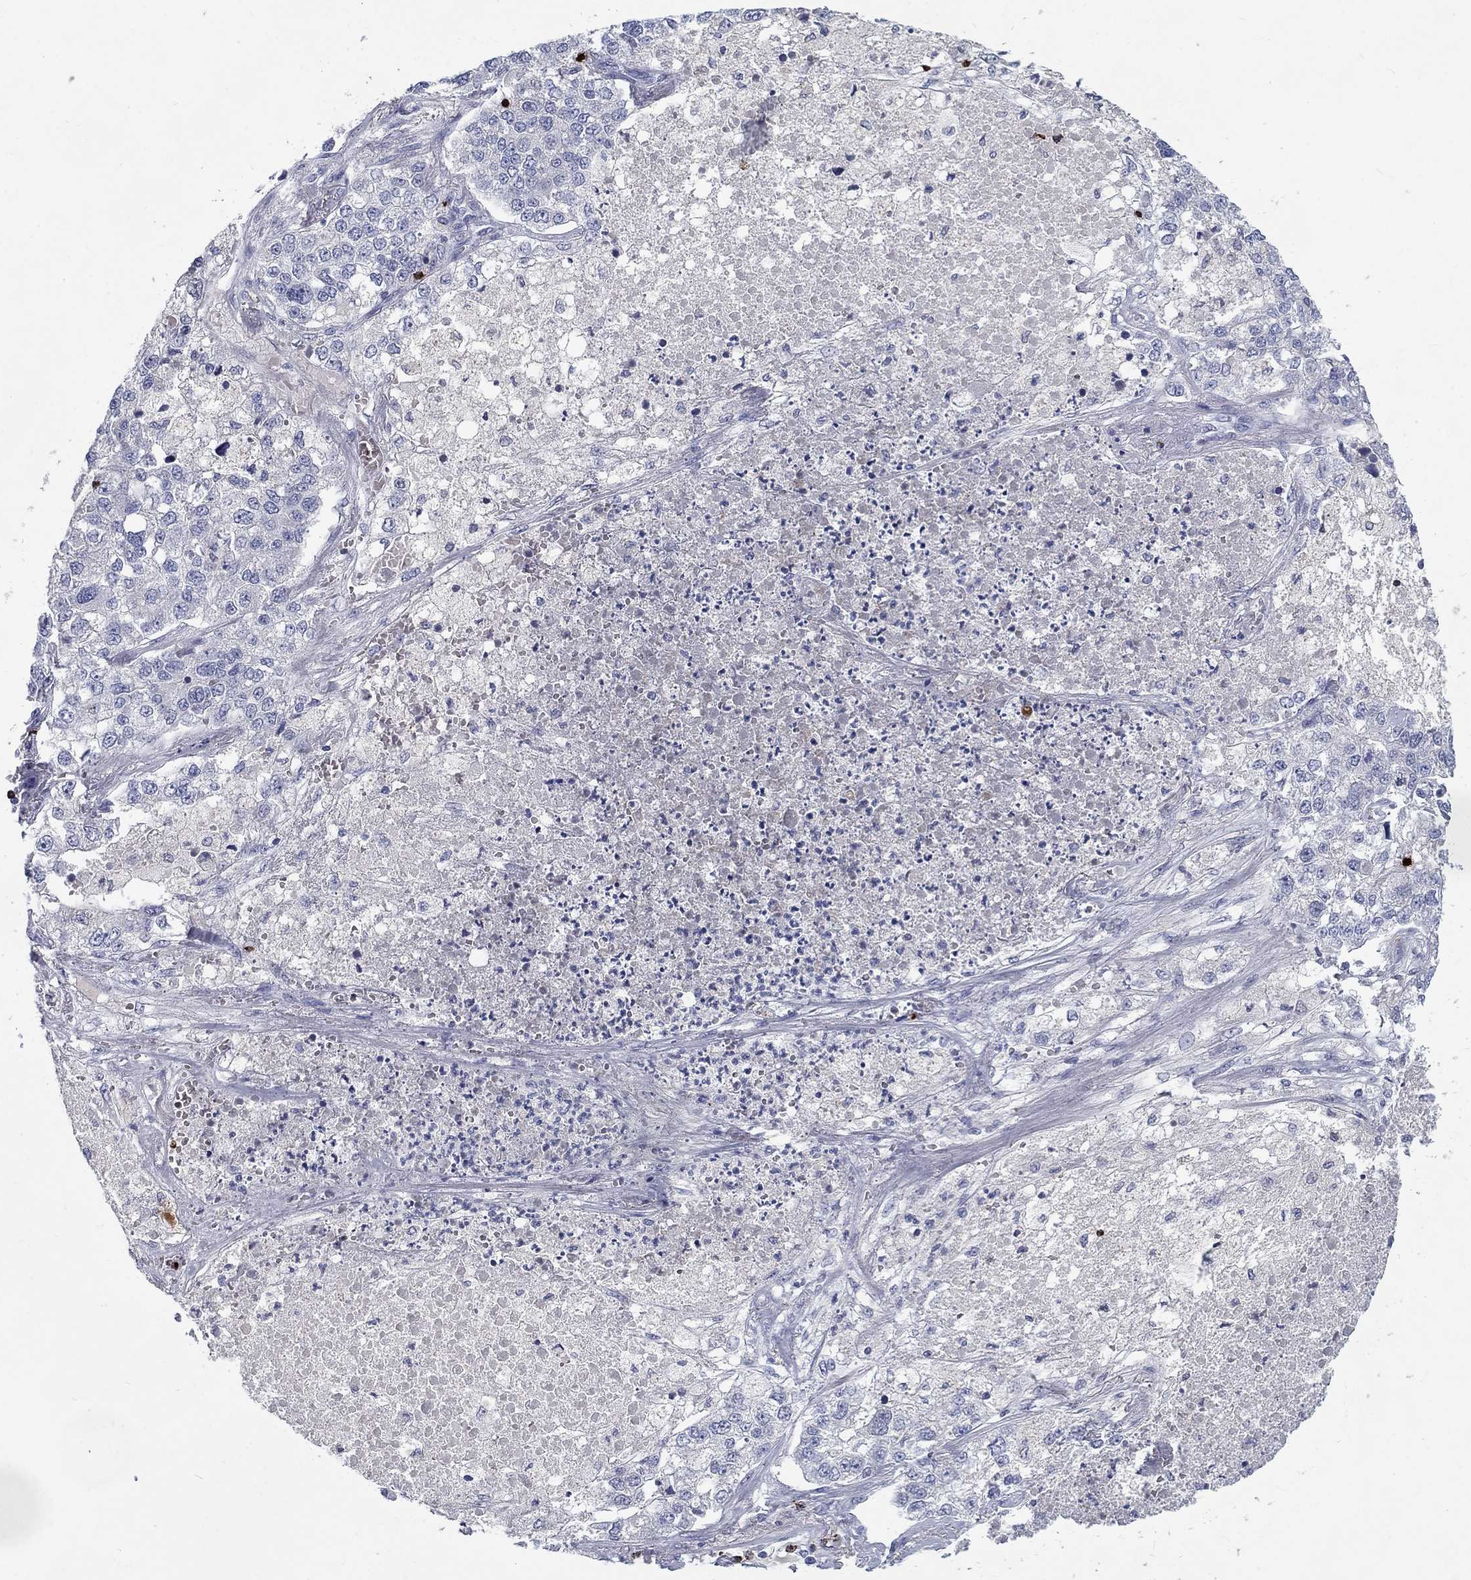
{"staining": {"intensity": "negative", "quantity": "none", "location": "none"}, "tissue": "lung cancer", "cell_type": "Tumor cells", "image_type": "cancer", "snomed": [{"axis": "morphology", "description": "Adenocarcinoma, NOS"}, {"axis": "topography", "description": "Lung"}], "caption": "Immunohistochemistry (IHC) of lung adenocarcinoma demonstrates no expression in tumor cells.", "gene": "GZMA", "patient": {"sex": "male", "age": 49}}